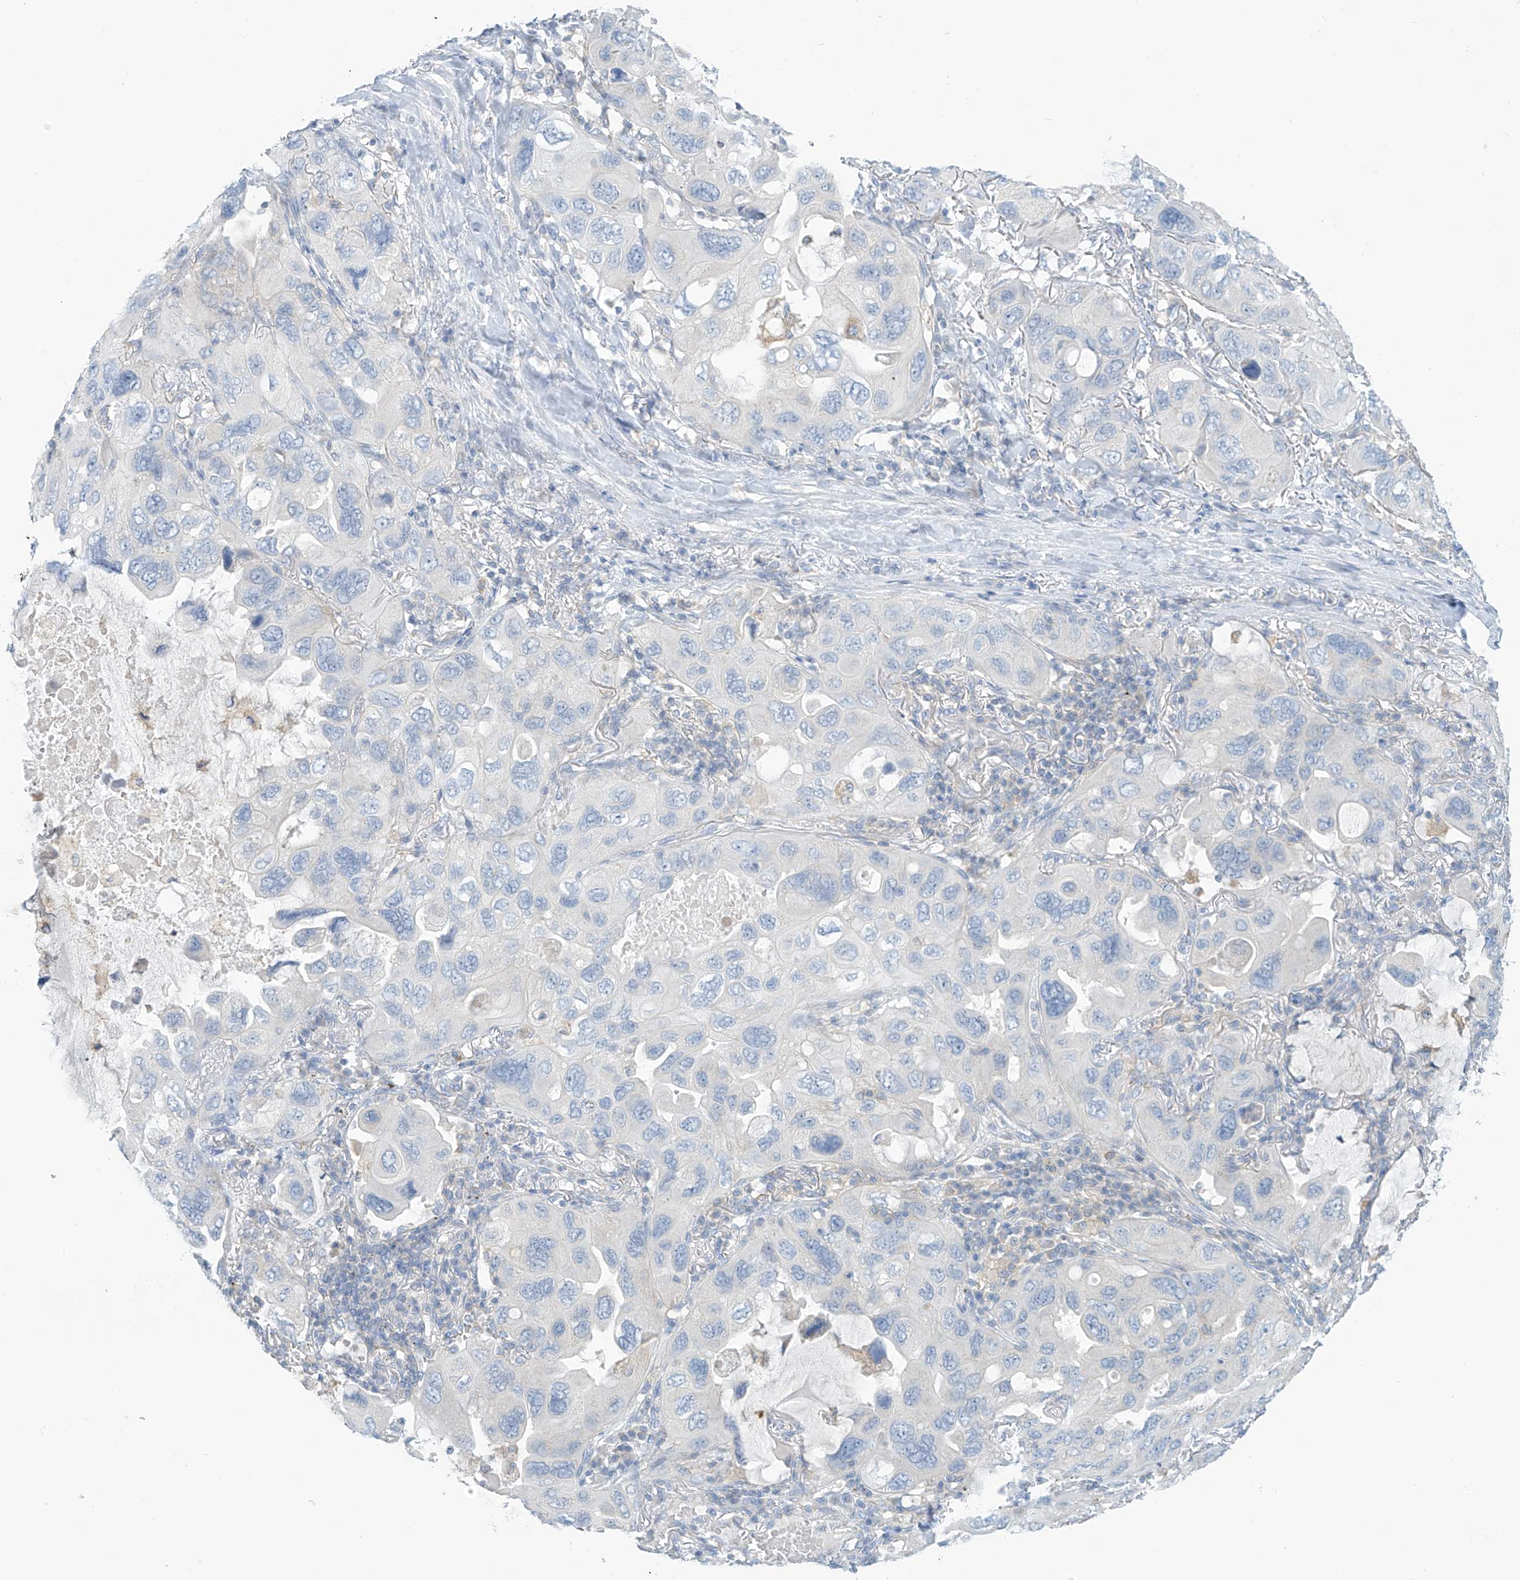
{"staining": {"intensity": "negative", "quantity": "none", "location": "none"}, "tissue": "lung cancer", "cell_type": "Tumor cells", "image_type": "cancer", "snomed": [{"axis": "morphology", "description": "Squamous cell carcinoma, NOS"}, {"axis": "topography", "description": "Lung"}], "caption": "Tumor cells are negative for brown protein staining in lung cancer (squamous cell carcinoma).", "gene": "SLC6A12", "patient": {"sex": "female", "age": 73}}